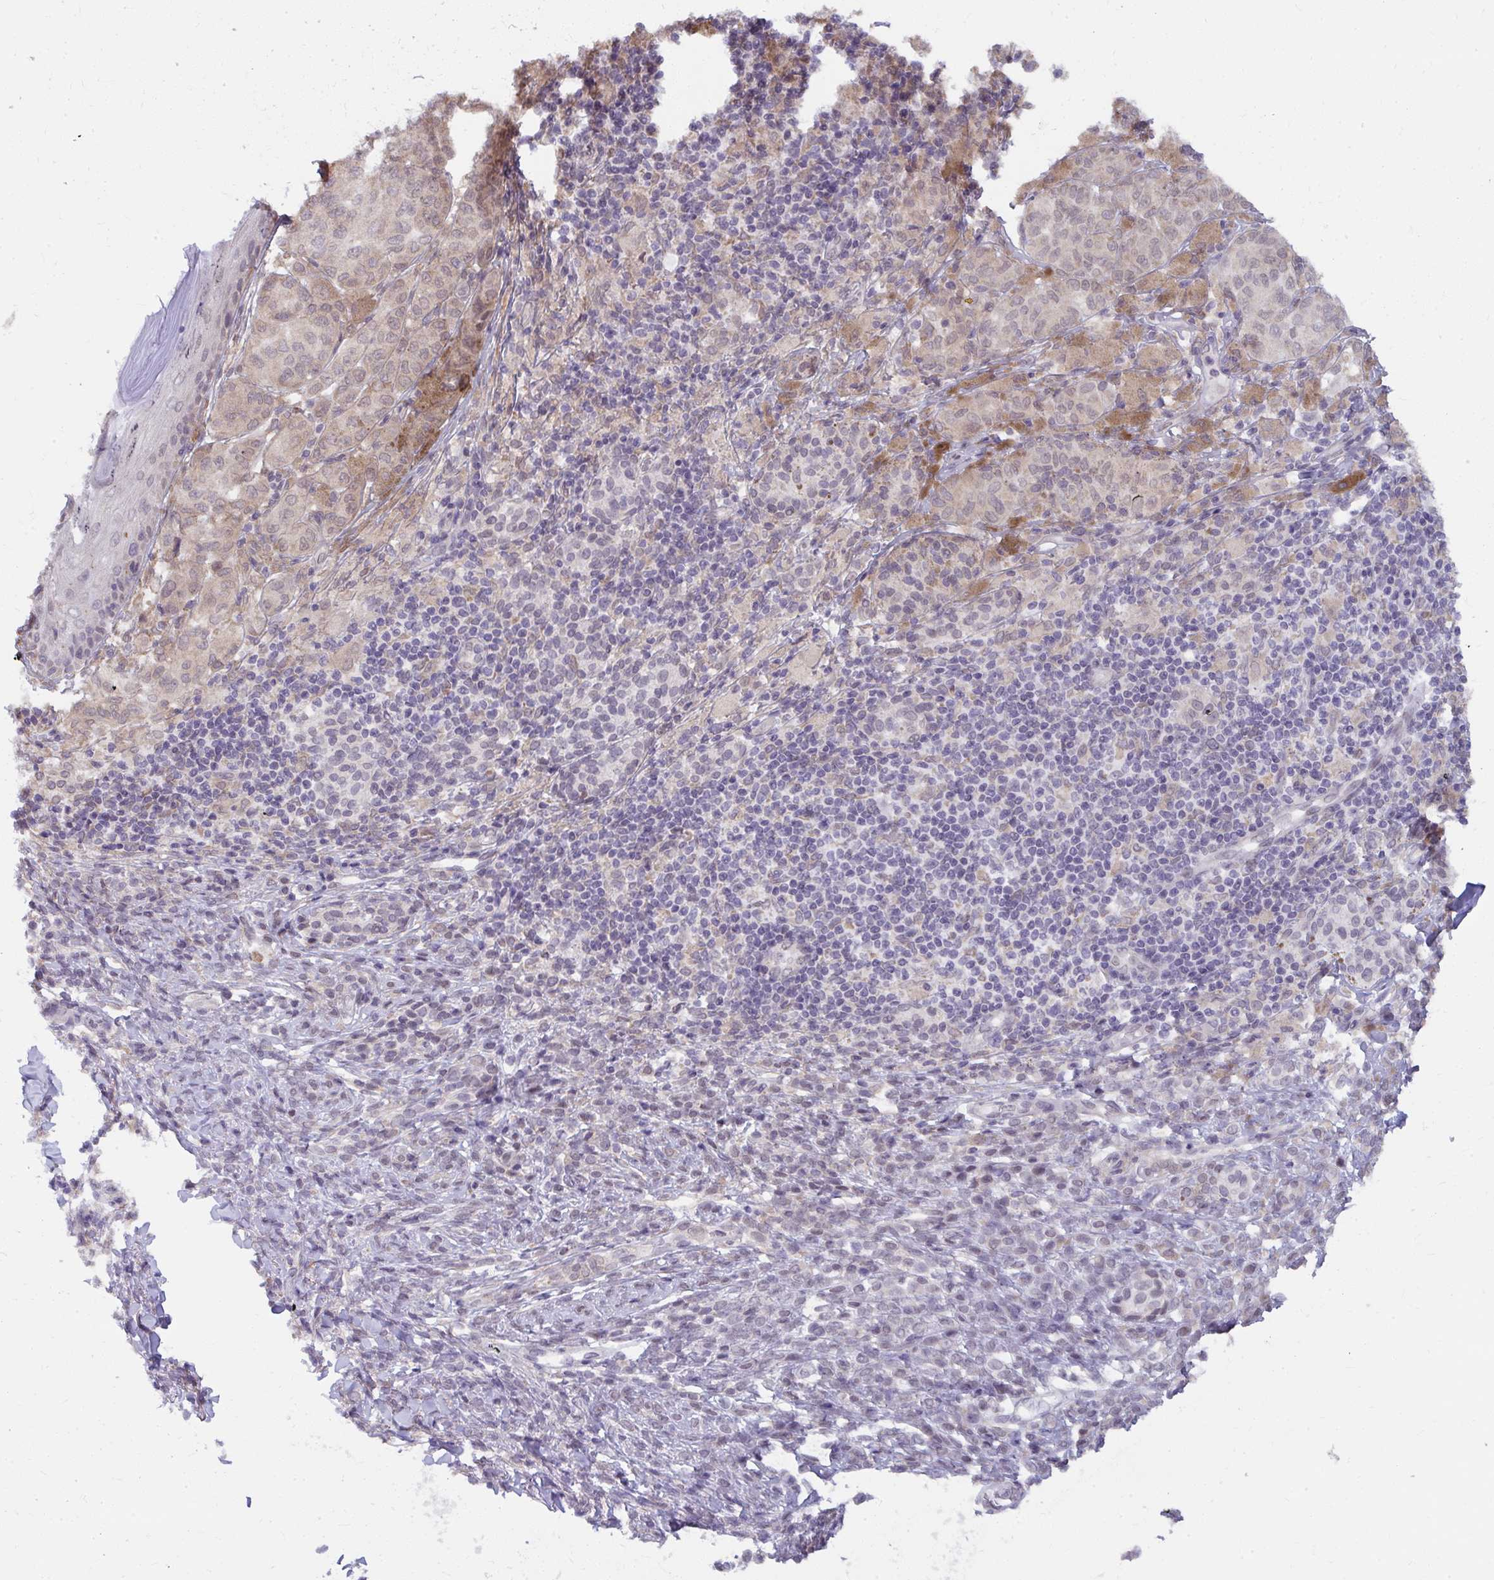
{"staining": {"intensity": "negative", "quantity": "none", "location": "none"}, "tissue": "melanoma", "cell_type": "Tumor cells", "image_type": "cancer", "snomed": [{"axis": "morphology", "description": "Malignant melanoma, NOS"}, {"axis": "topography", "description": "Skin"}], "caption": "Immunohistochemistry (IHC) micrograph of human malignant melanoma stained for a protein (brown), which exhibits no positivity in tumor cells. The staining is performed using DAB (3,3'-diaminobenzidine) brown chromogen with nuclei counter-stained in using hematoxylin.", "gene": "NMNAT1", "patient": {"sex": "male", "age": 42}}